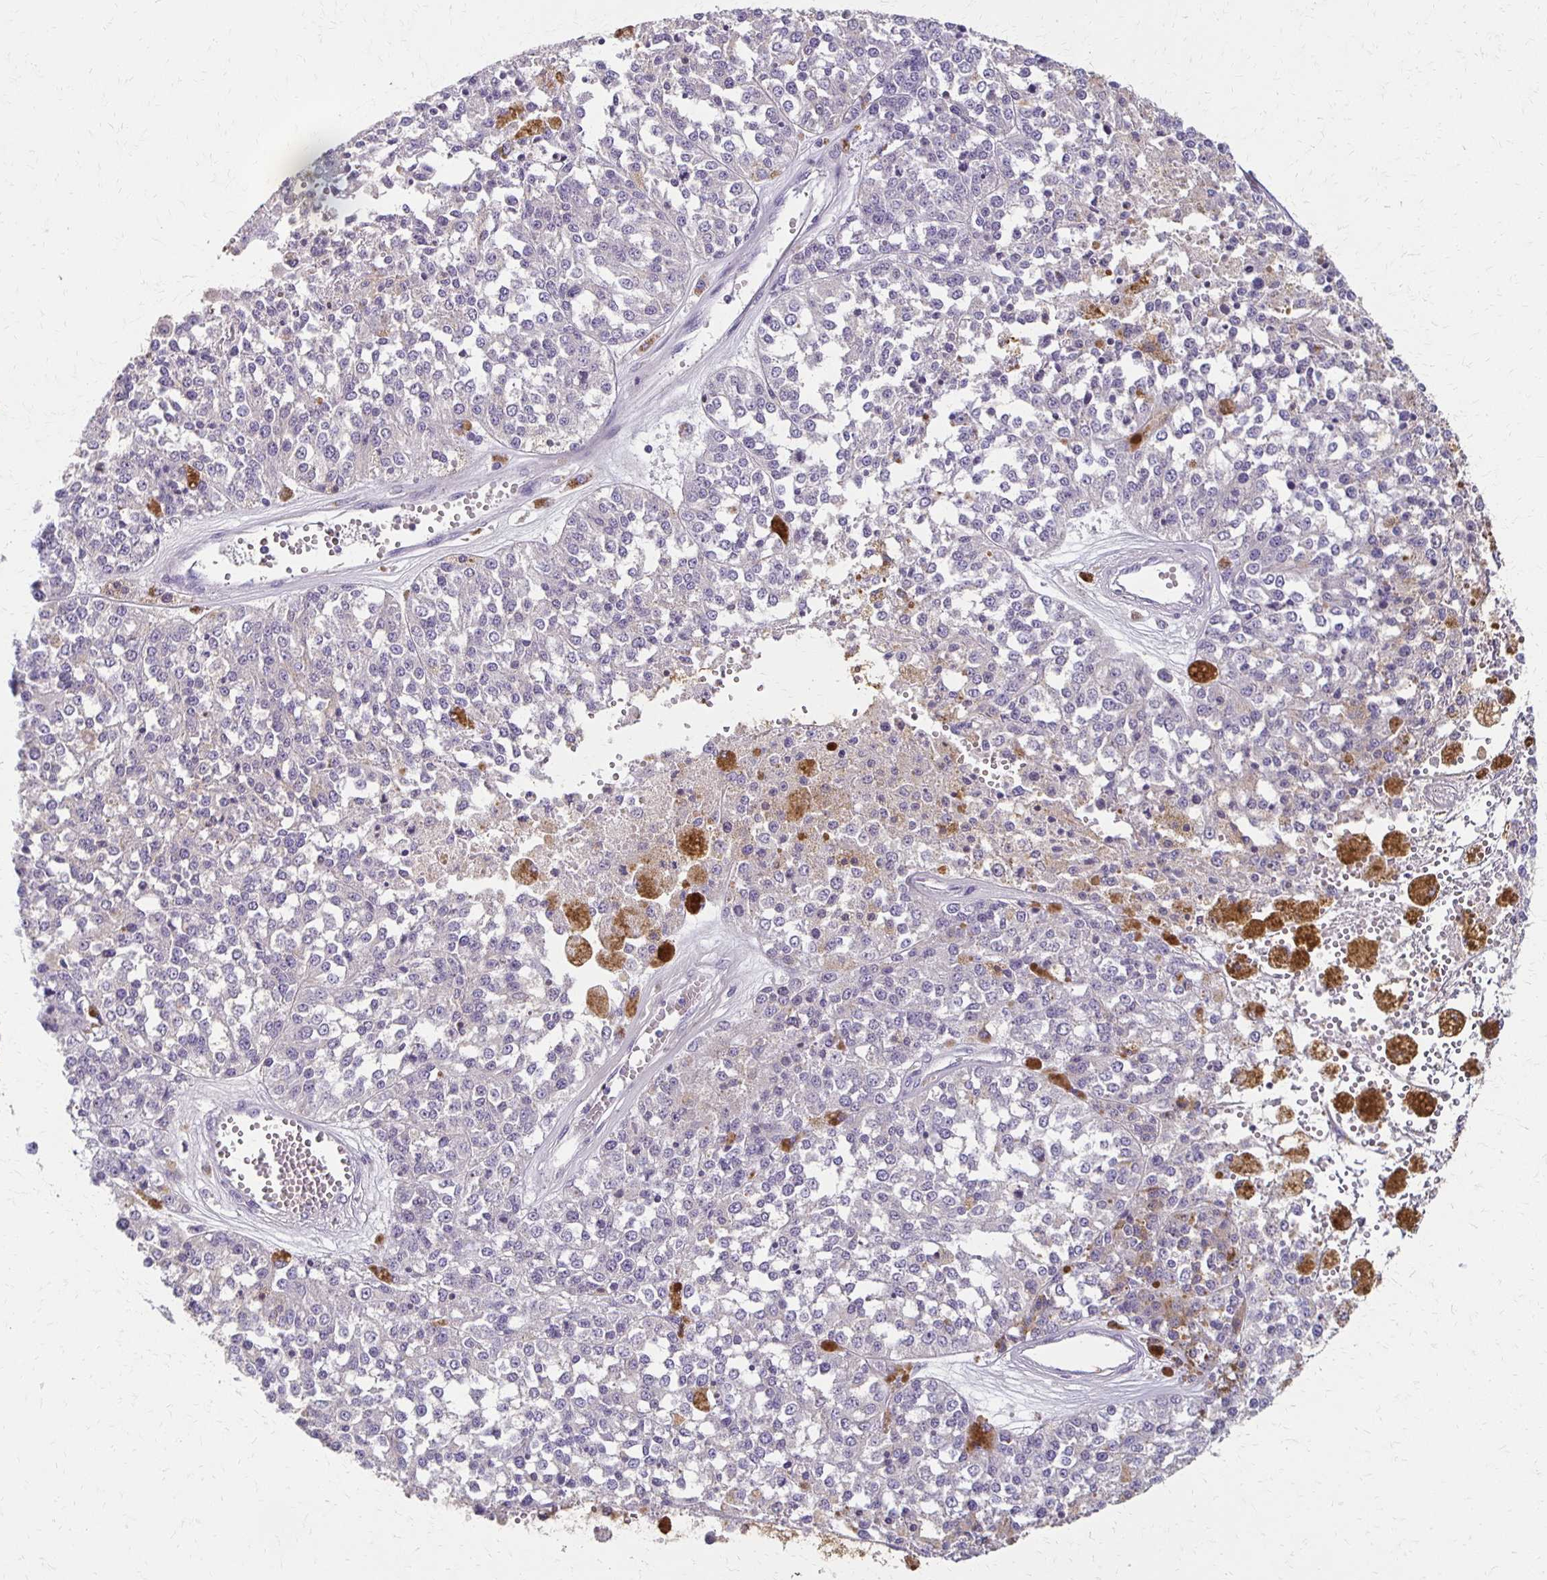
{"staining": {"intensity": "negative", "quantity": "none", "location": "none"}, "tissue": "melanoma", "cell_type": "Tumor cells", "image_type": "cancer", "snomed": [{"axis": "morphology", "description": "Malignant melanoma, Metastatic site"}, {"axis": "topography", "description": "Lymph node"}], "caption": "Tumor cells are negative for brown protein staining in malignant melanoma (metastatic site).", "gene": "BBS12", "patient": {"sex": "female", "age": 64}}